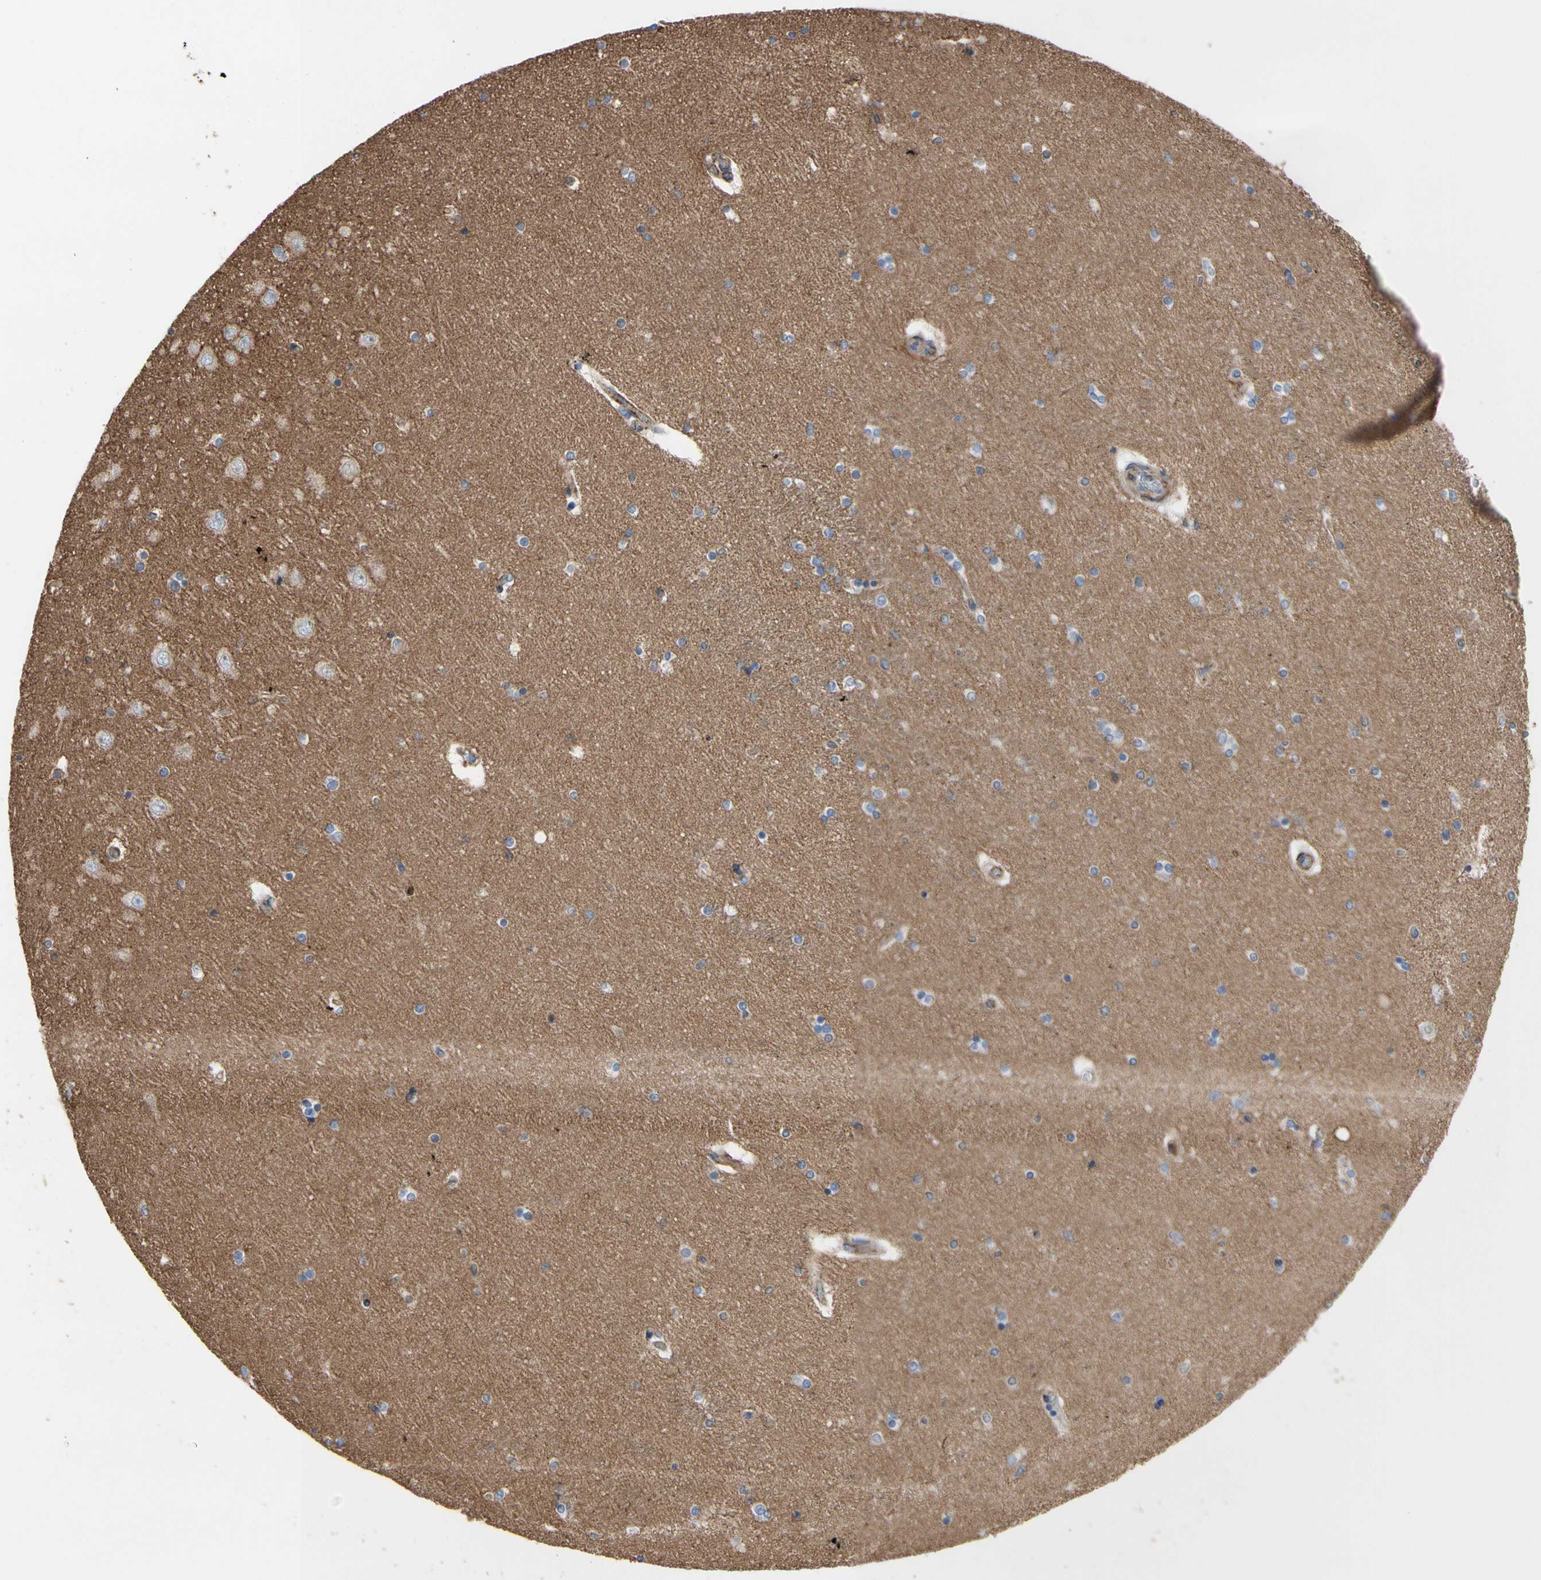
{"staining": {"intensity": "negative", "quantity": "none", "location": "none"}, "tissue": "hippocampus", "cell_type": "Glial cells", "image_type": "normal", "snomed": [{"axis": "morphology", "description": "Normal tissue, NOS"}, {"axis": "topography", "description": "Hippocampus"}], "caption": "High magnification brightfield microscopy of unremarkable hippocampus stained with DAB (3,3'-diaminobenzidine) (brown) and counterstained with hematoxylin (blue): glial cells show no significant expression.", "gene": "ANXA6", "patient": {"sex": "female", "age": 54}}